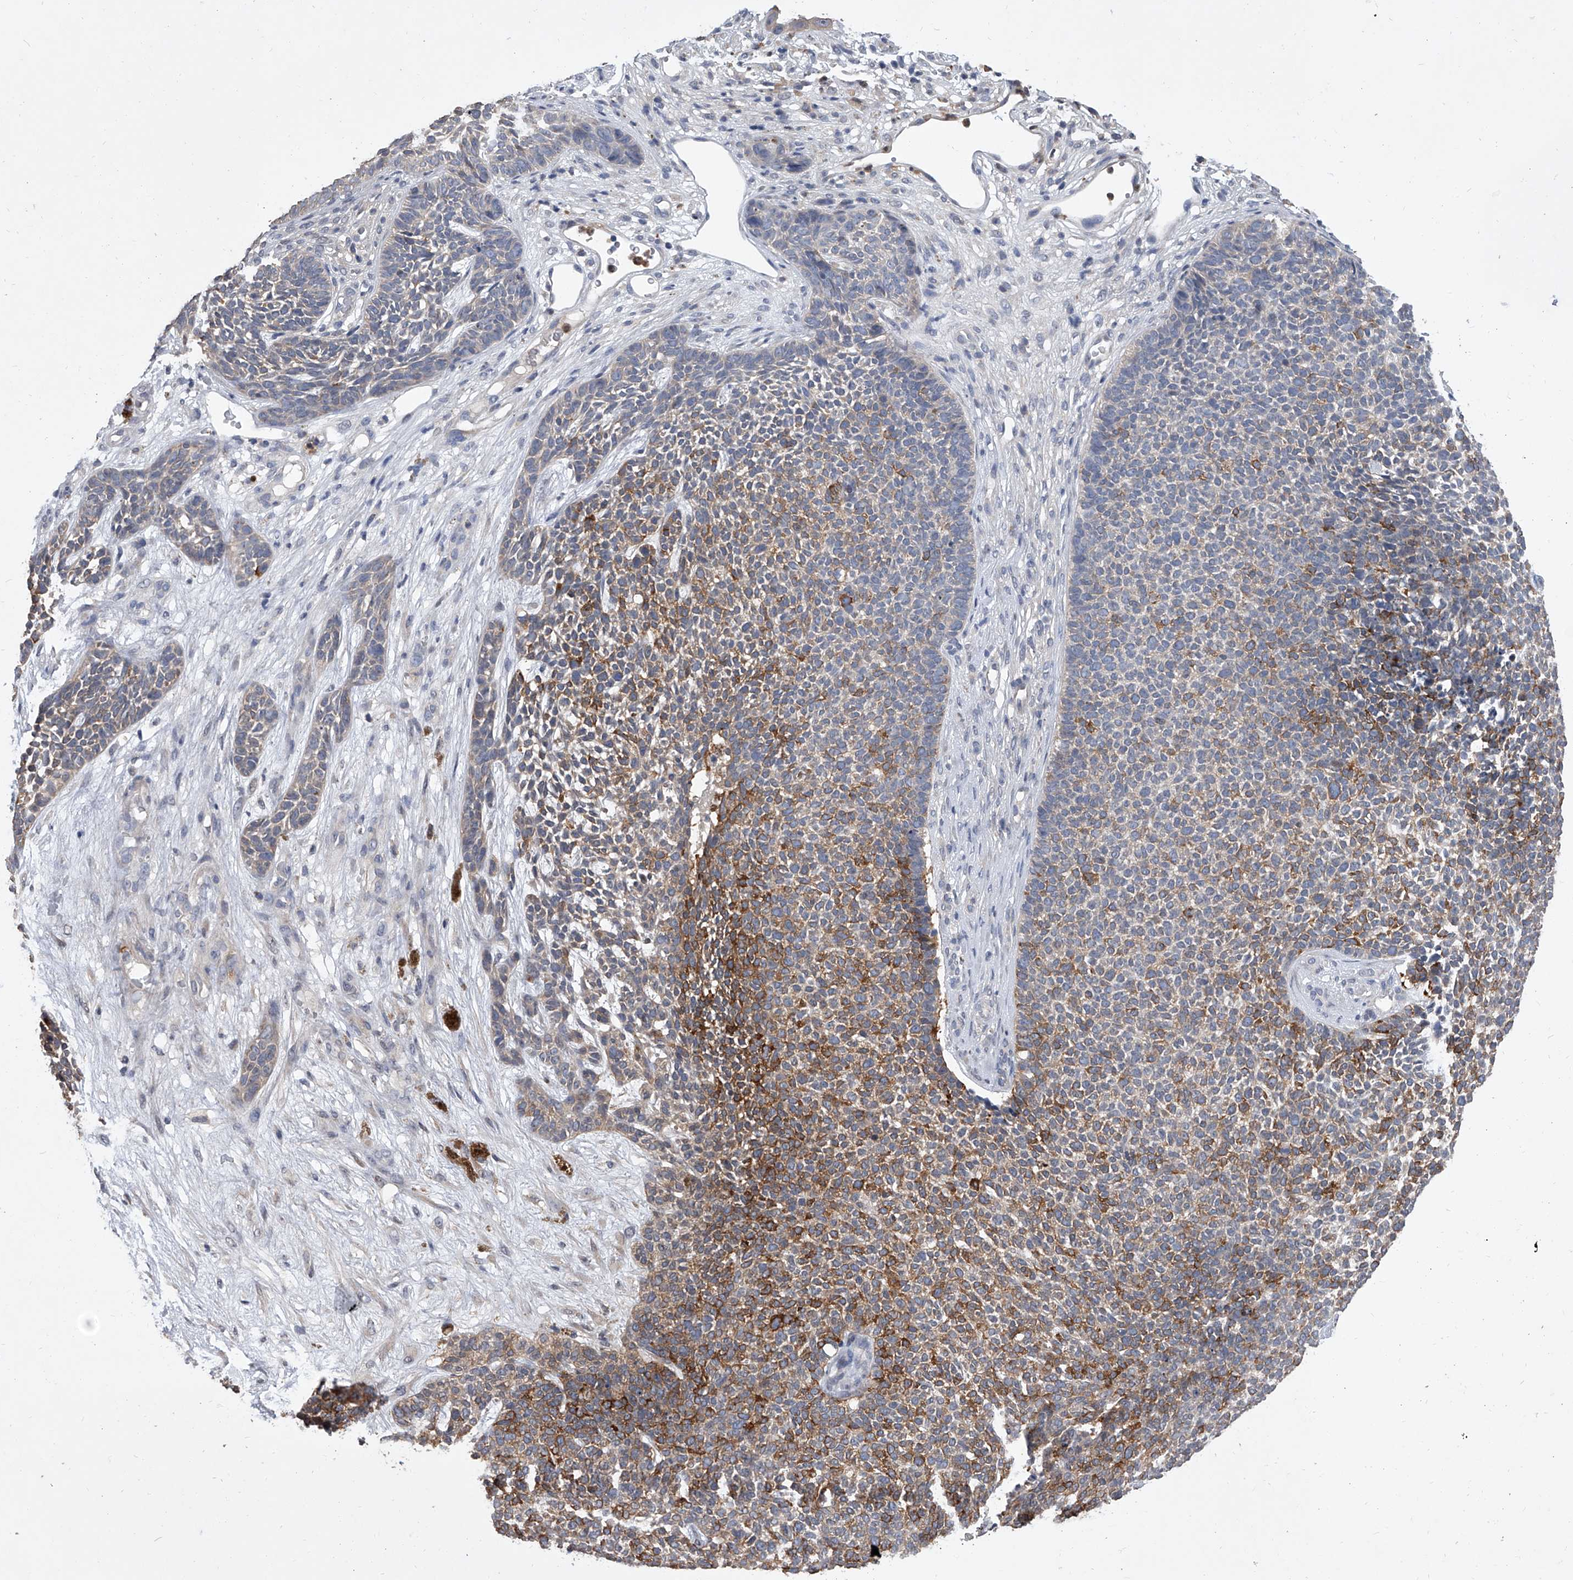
{"staining": {"intensity": "moderate", "quantity": "25%-75%", "location": "cytoplasmic/membranous"}, "tissue": "skin cancer", "cell_type": "Tumor cells", "image_type": "cancer", "snomed": [{"axis": "morphology", "description": "Basal cell carcinoma"}, {"axis": "topography", "description": "Skin"}], "caption": "Immunohistochemical staining of skin basal cell carcinoma shows medium levels of moderate cytoplasmic/membranous protein positivity in about 25%-75% of tumor cells. (DAB = brown stain, brightfield microscopy at high magnification).", "gene": "BHLHE23", "patient": {"sex": "female", "age": 84}}